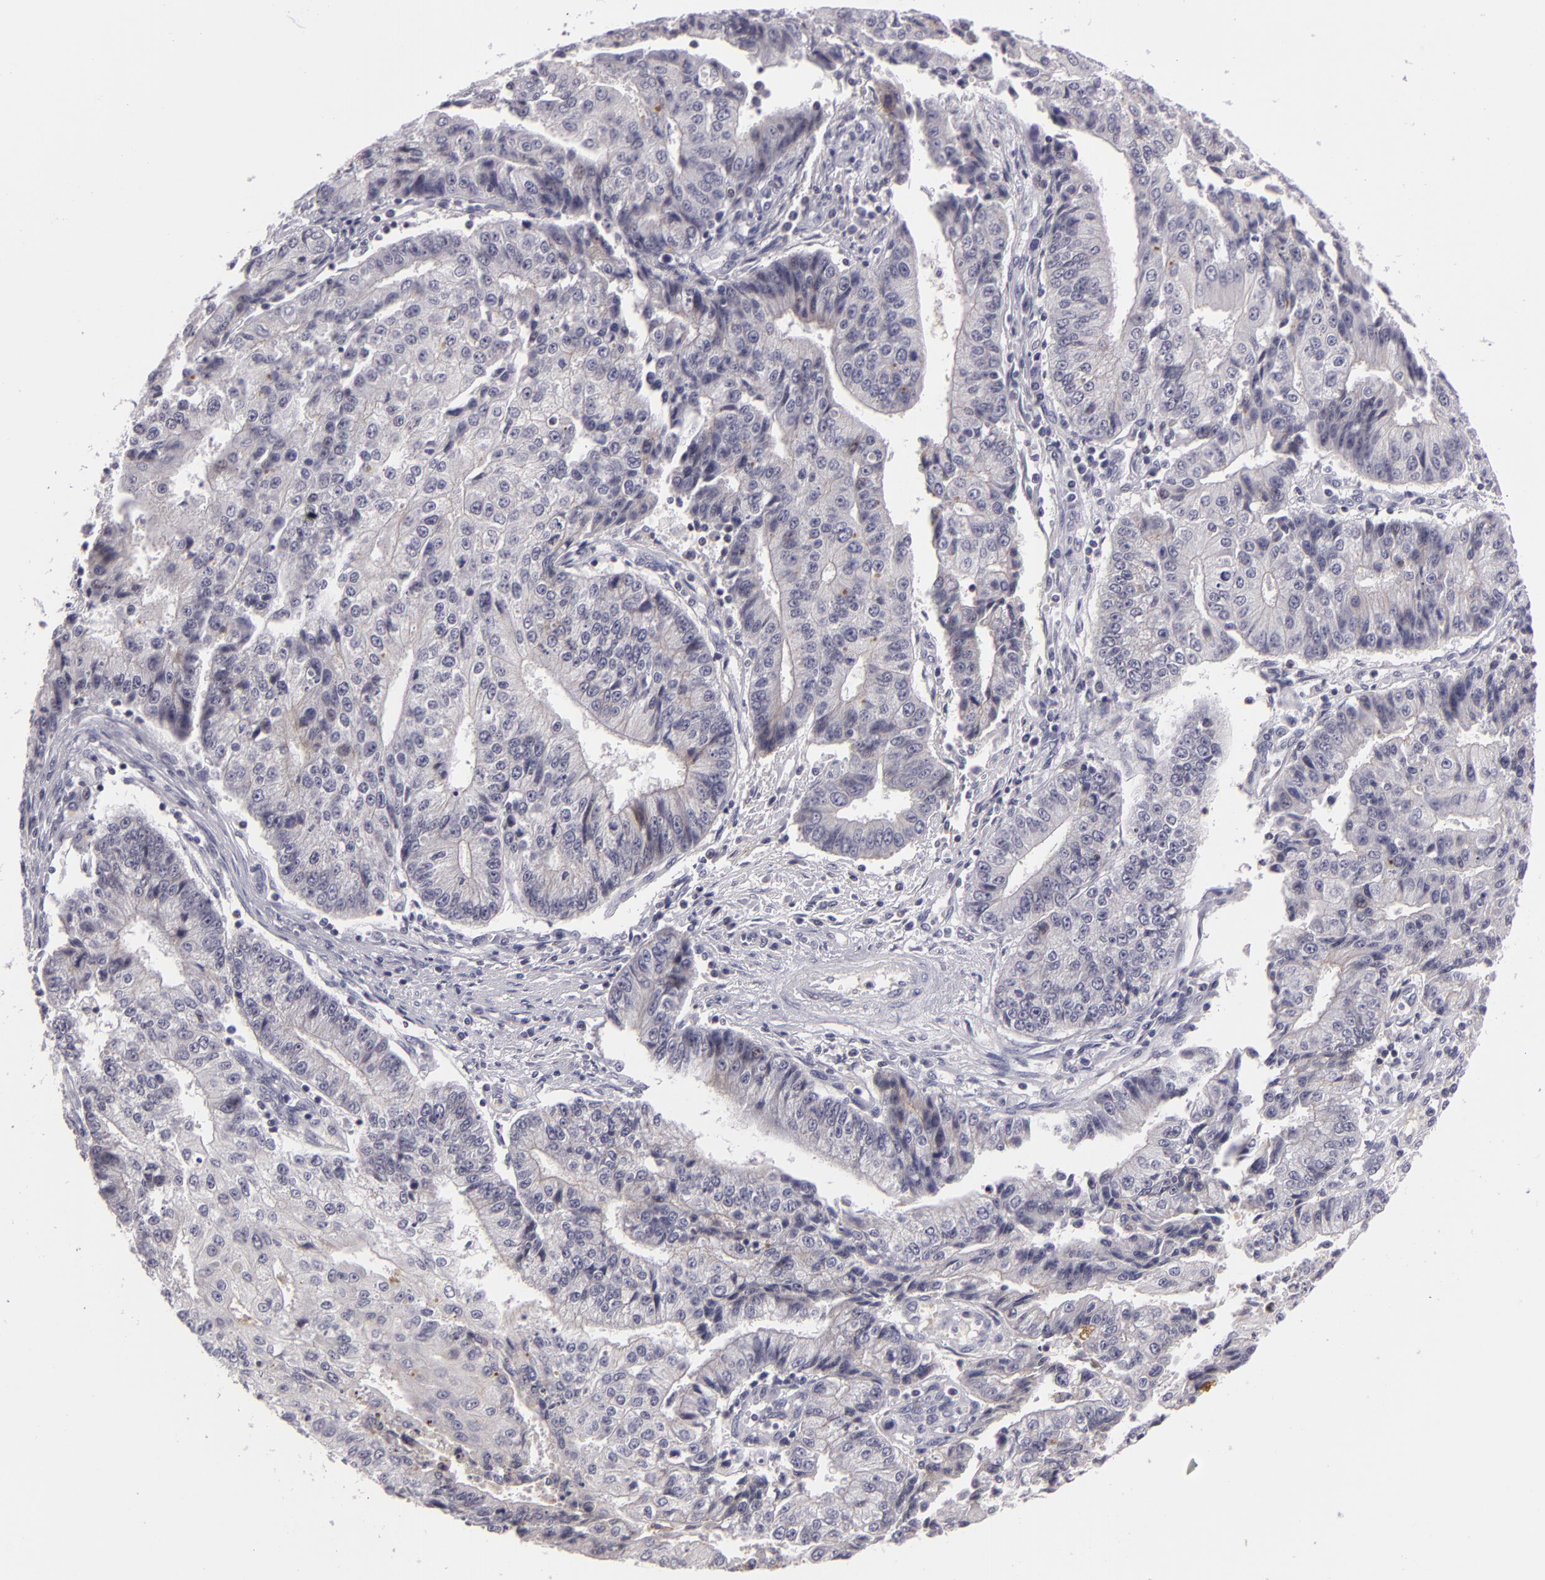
{"staining": {"intensity": "negative", "quantity": "none", "location": "none"}, "tissue": "endometrial cancer", "cell_type": "Tumor cells", "image_type": "cancer", "snomed": [{"axis": "morphology", "description": "Adenocarcinoma, NOS"}, {"axis": "topography", "description": "Endometrium"}], "caption": "Human endometrial cancer stained for a protein using immunohistochemistry (IHC) demonstrates no expression in tumor cells.", "gene": "CTNNB1", "patient": {"sex": "female", "age": 75}}